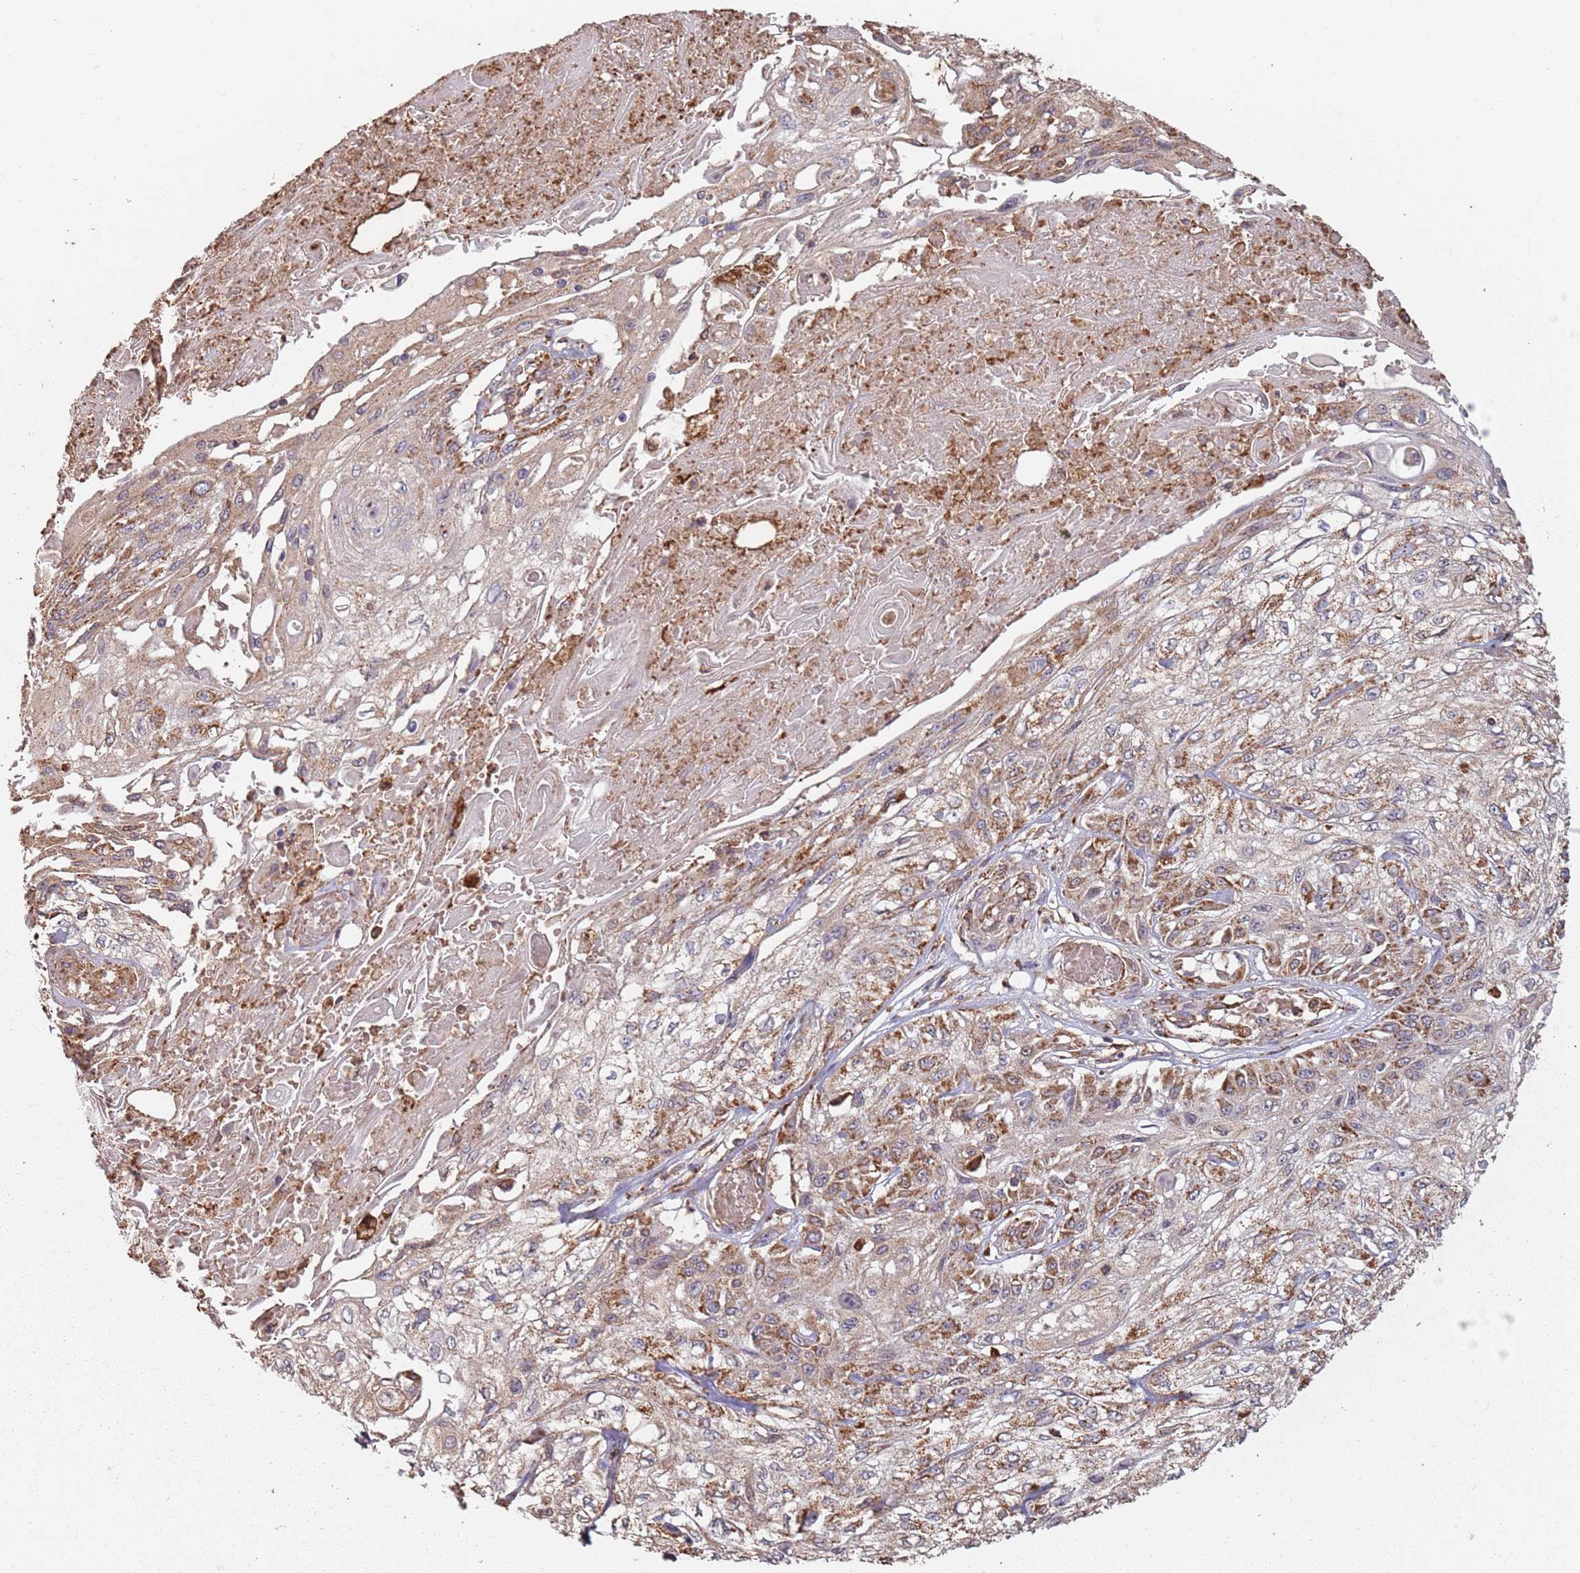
{"staining": {"intensity": "moderate", "quantity": ">75%", "location": "cytoplasmic/membranous"}, "tissue": "skin cancer", "cell_type": "Tumor cells", "image_type": "cancer", "snomed": [{"axis": "morphology", "description": "Squamous cell carcinoma, NOS"}, {"axis": "morphology", "description": "Squamous cell carcinoma, metastatic, NOS"}, {"axis": "topography", "description": "Skin"}, {"axis": "topography", "description": "Lymph node"}], "caption": "Squamous cell carcinoma (skin) stained with DAB (3,3'-diaminobenzidine) immunohistochemistry shows medium levels of moderate cytoplasmic/membranous expression in about >75% of tumor cells. (brown staining indicates protein expression, while blue staining denotes nuclei).", "gene": "ATOSB", "patient": {"sex": "male", "age": 75}}